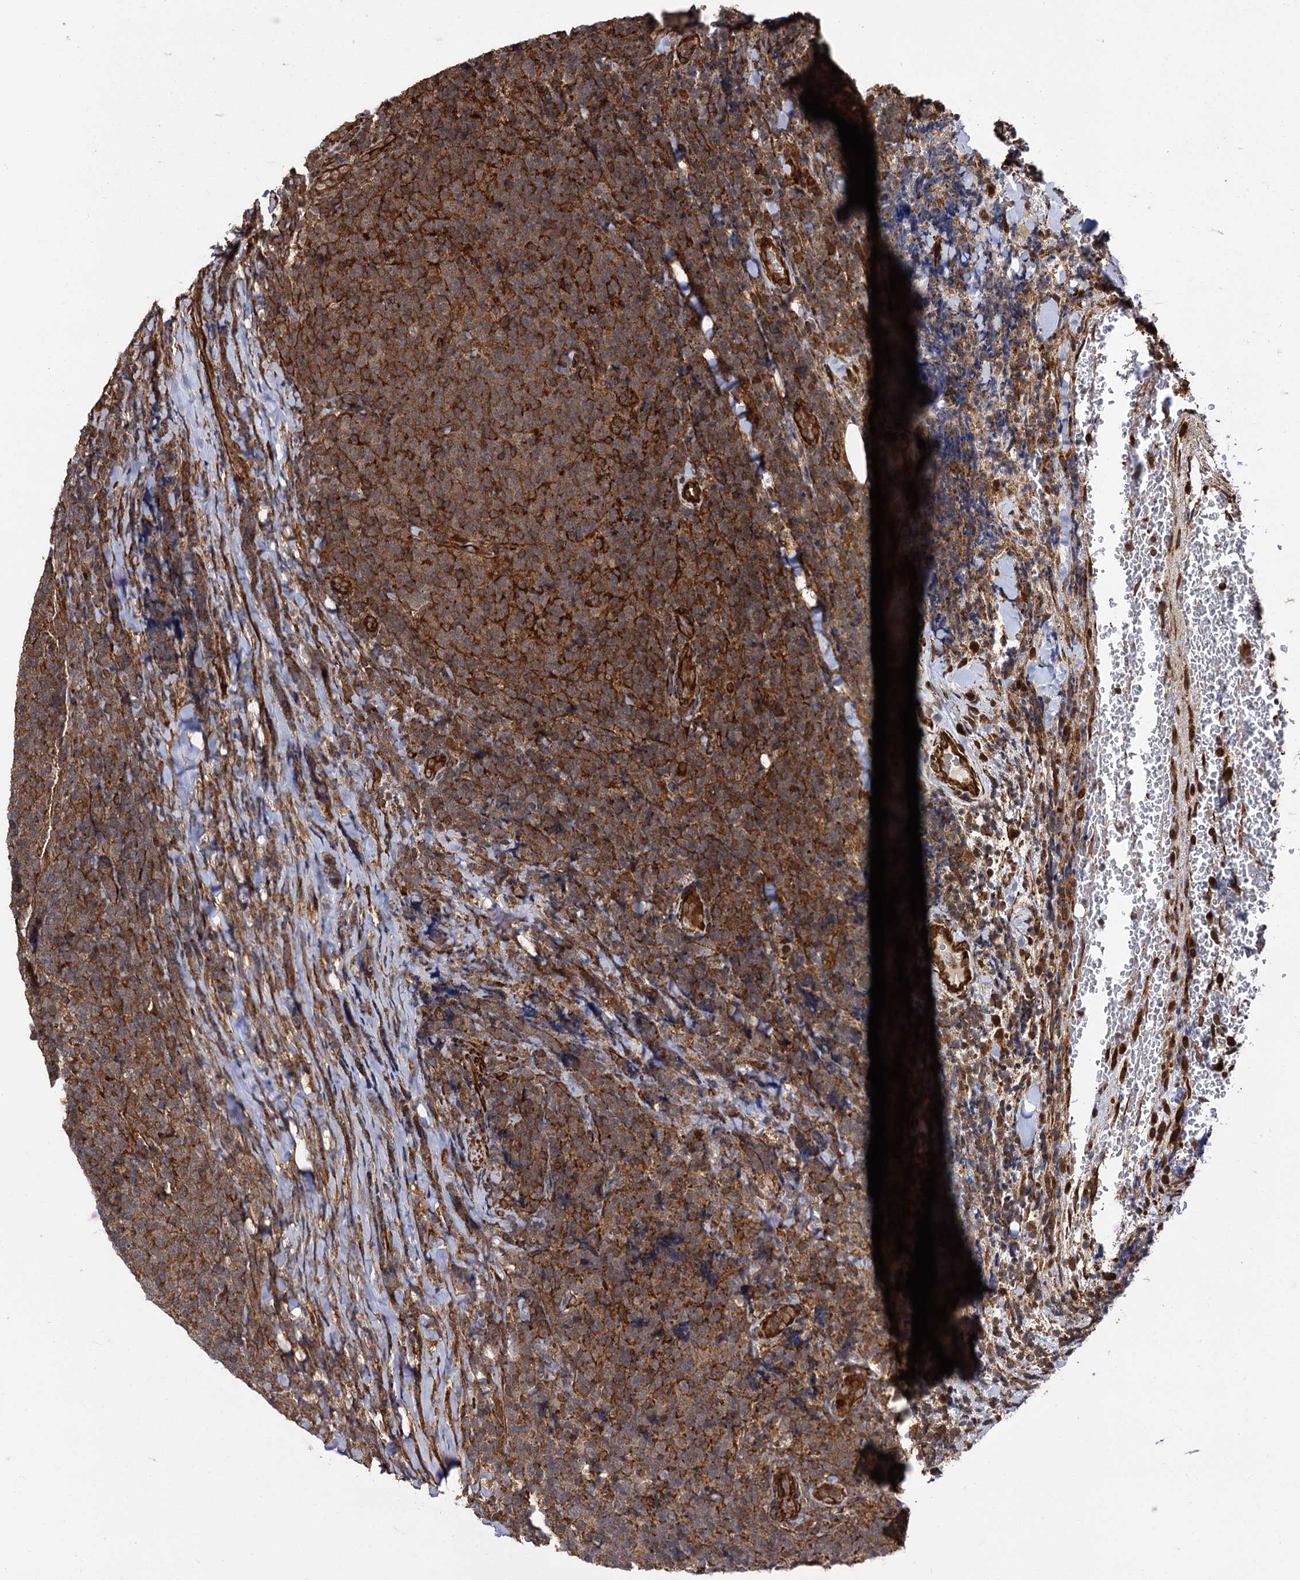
{"staining": {"intensity": "moderate", "quantity": ">75%", "location": "cytoplasmic/membranous"}, "tissue": "lymphoma", "cell_type": "Tumor cells", "image_type": "cancer", "snomed": [{"axis": "morphology", "description": "Malignant lymphoma, non-Hodgkin's type, Low grade"}, {"axis": "topography", "description": "Lymph node"}], "caption": "Moderate cytoplasmic/membranous positivity is identified in approximately >75% of tumor cells in malignant lymphoma, non-Hodgkin's type (low-grade).", "gene": "ATP8B4", "patient": {"sex": "male", "age": 66}}